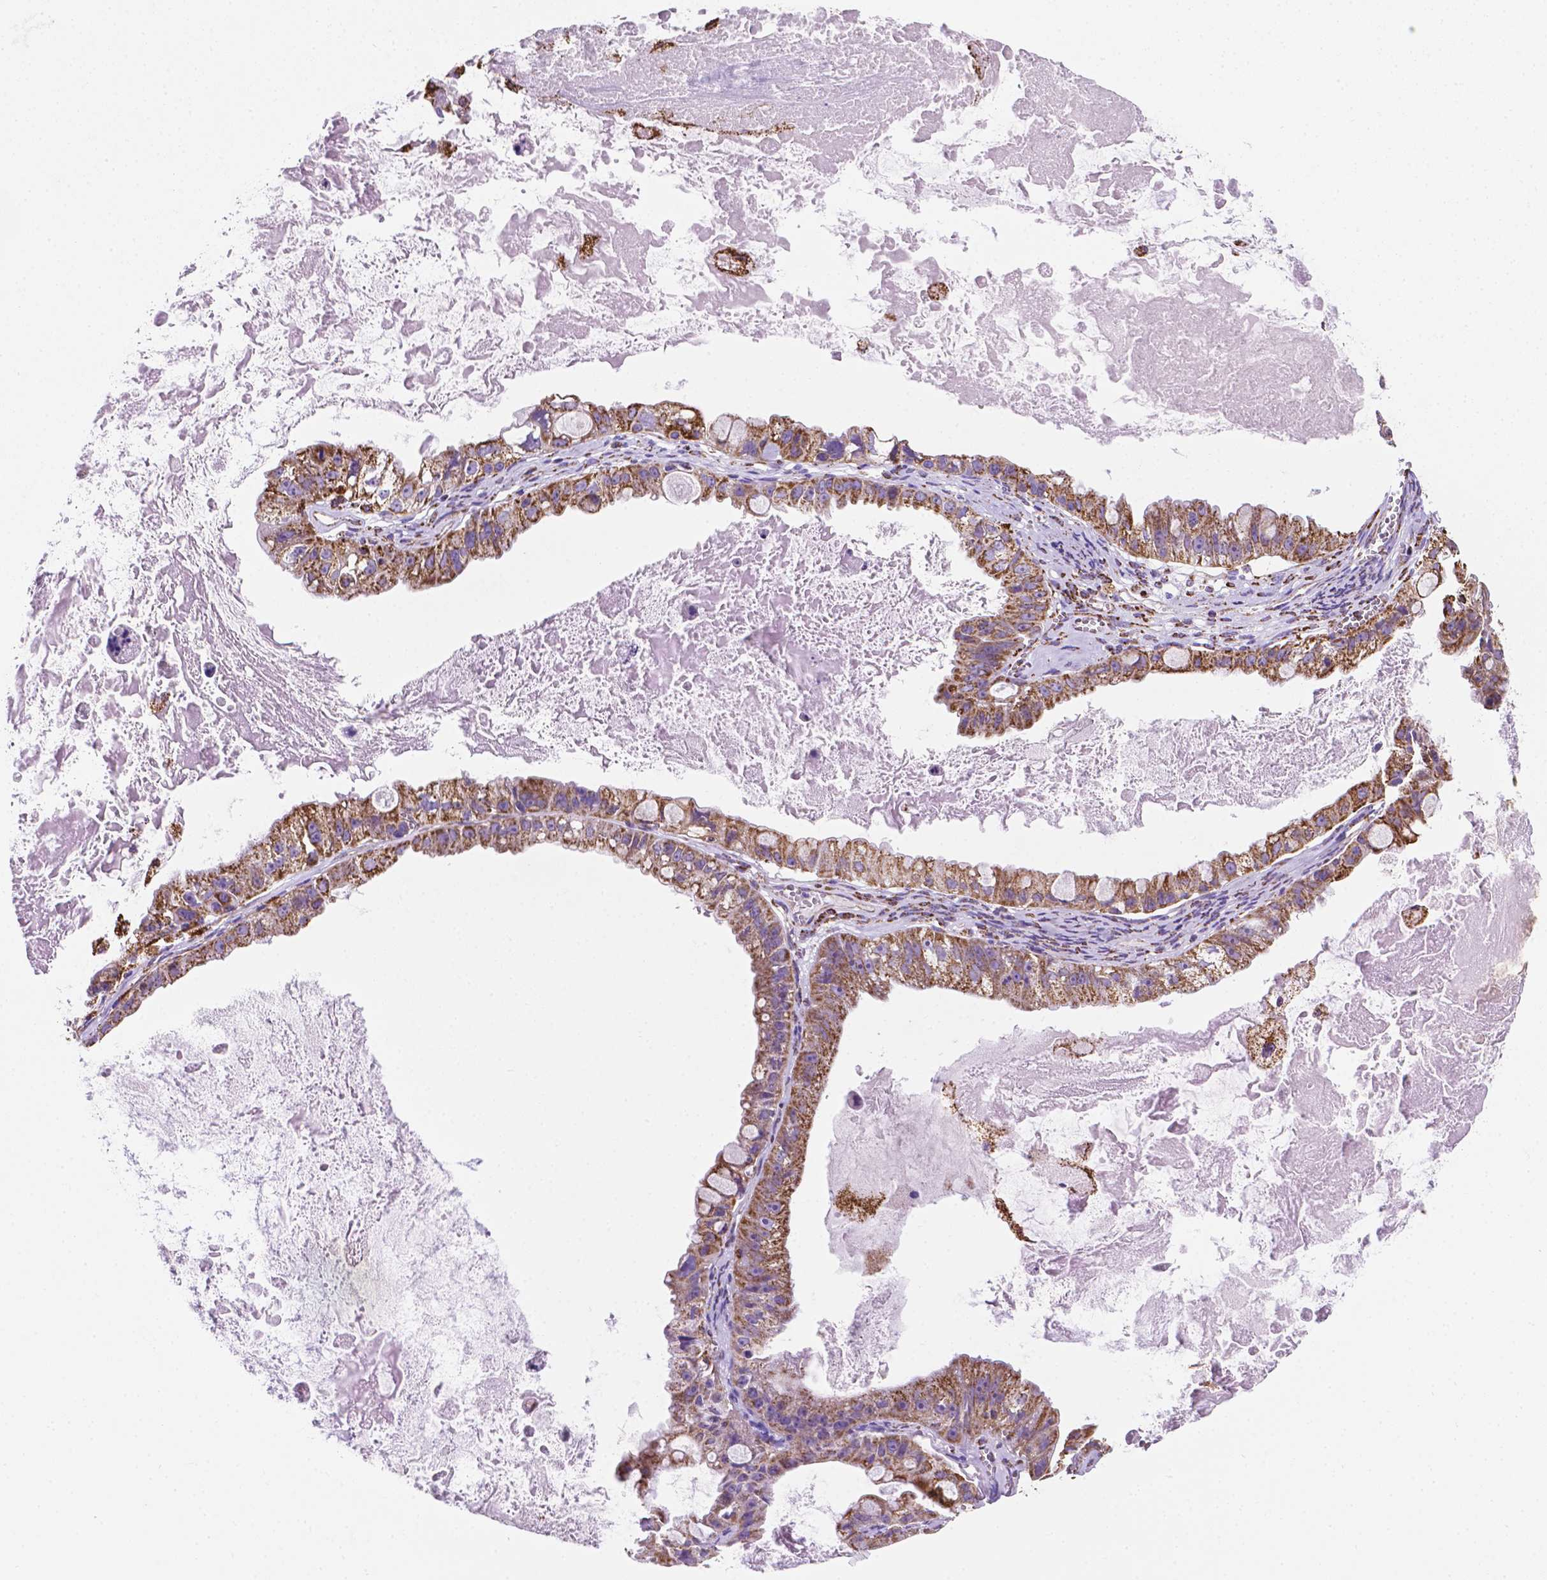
{"staining": {"intensity": "moderate", "quantity": "25%-75%", "location": "cytoplasmic/membranous"}, "tissue": "ovarian cancer", "cell_type": "Tumor cells", "image_type": "cancer", "snomed": [{"axis": "morphology", "description": "Cystadenocarcinoma, mucinous, NOS"}, {"axis": "topography", "description": "Ovary"}], "caption": "A medium amount of moderate cytoplasmic/membranous staining is present in about 25%-75% of tumor cells in ovarian cancer tissue. (DAB (3,3'-diaminobenzidine) IHC, brown staining for protein, blue staining for nuclei).", "gene": "RMDN3", "patient": {"sex": "female", "age": 61}}